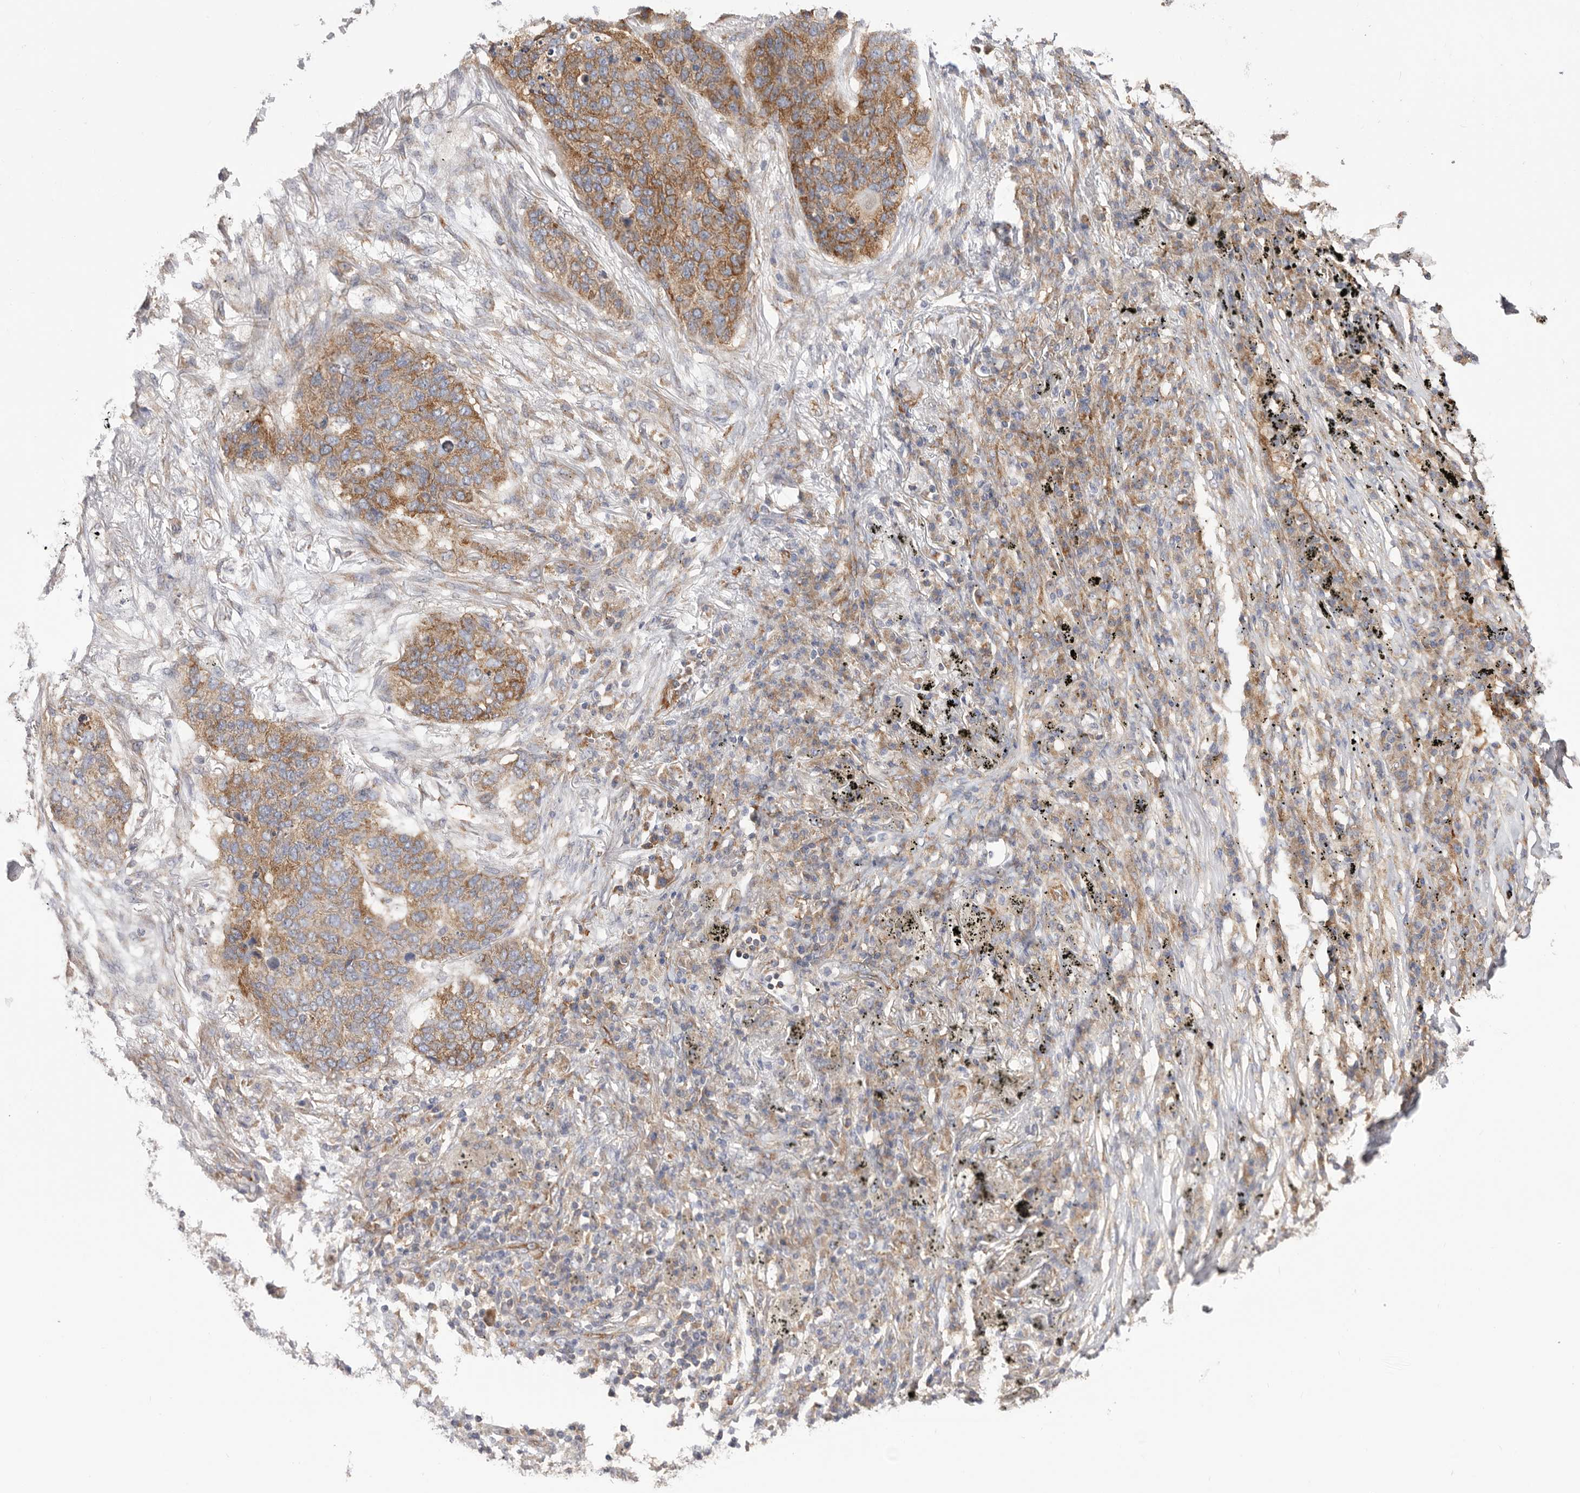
{"staining": {"intensity": "moderate", "quantity": ">75%", "location": "cytoplasmic/membranous"}, "tissue": "lung cancer", "cell_type": "Tumor cells", "image_type": "cancer", "snomed": [{"axis": "morphology", "description": "Squamous cell carcinoma, NOS"}, {"axis": "topography", "description": "Lung"}], "caption": "Moderate cytoplasmic/membranous positivity for a protein is present in about >75% of tumor cells of lung squamous cell carcinoma using immunohistochemistry (IHC).", "gene": "SERBP1", "patient": {"sex": "female", "age": 63}}